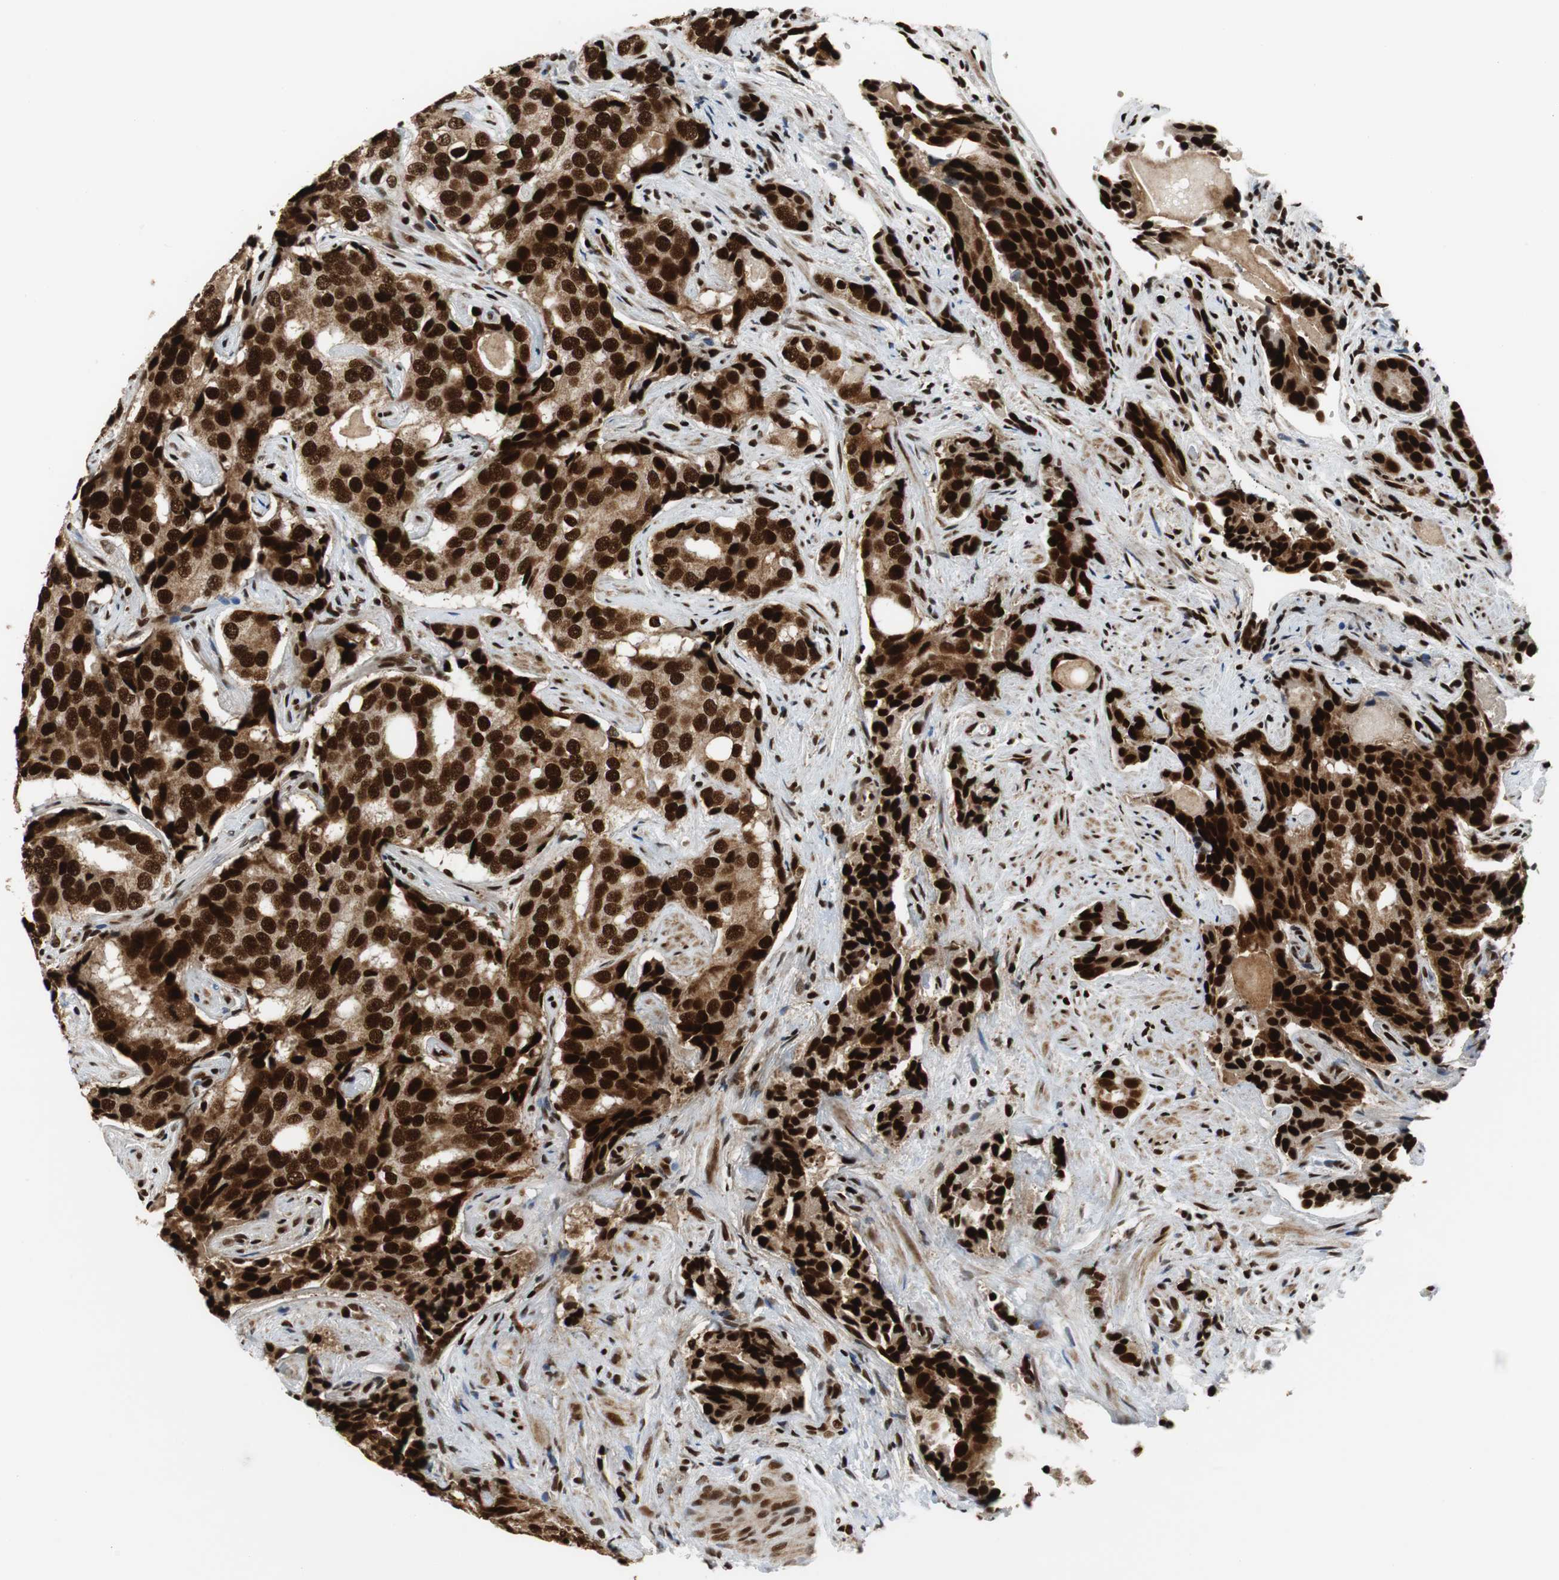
{"staining": {"intensity": "strong", "quantity": ">75%", "location": "cytoplasmic/membranous,nuclear"}, "tissue": "prostate cancer", "cell_type": "Tumor cells", "image_type": "cancer", "snomed": [{"axis": "morphology", "description": "Adenocarcinoma, High grade"}, {"axis": "topography", "description": "Prostate"}], "caption": "Immunohistochemical staining of high-grade adenocarcinoma (prostate) shows strong cytoplasmic/membranous and nuclear protein staining in approximately >75% of tumor cells.", "gene": "HDAC1", "patient": {"sex": "male", "age": 58}}